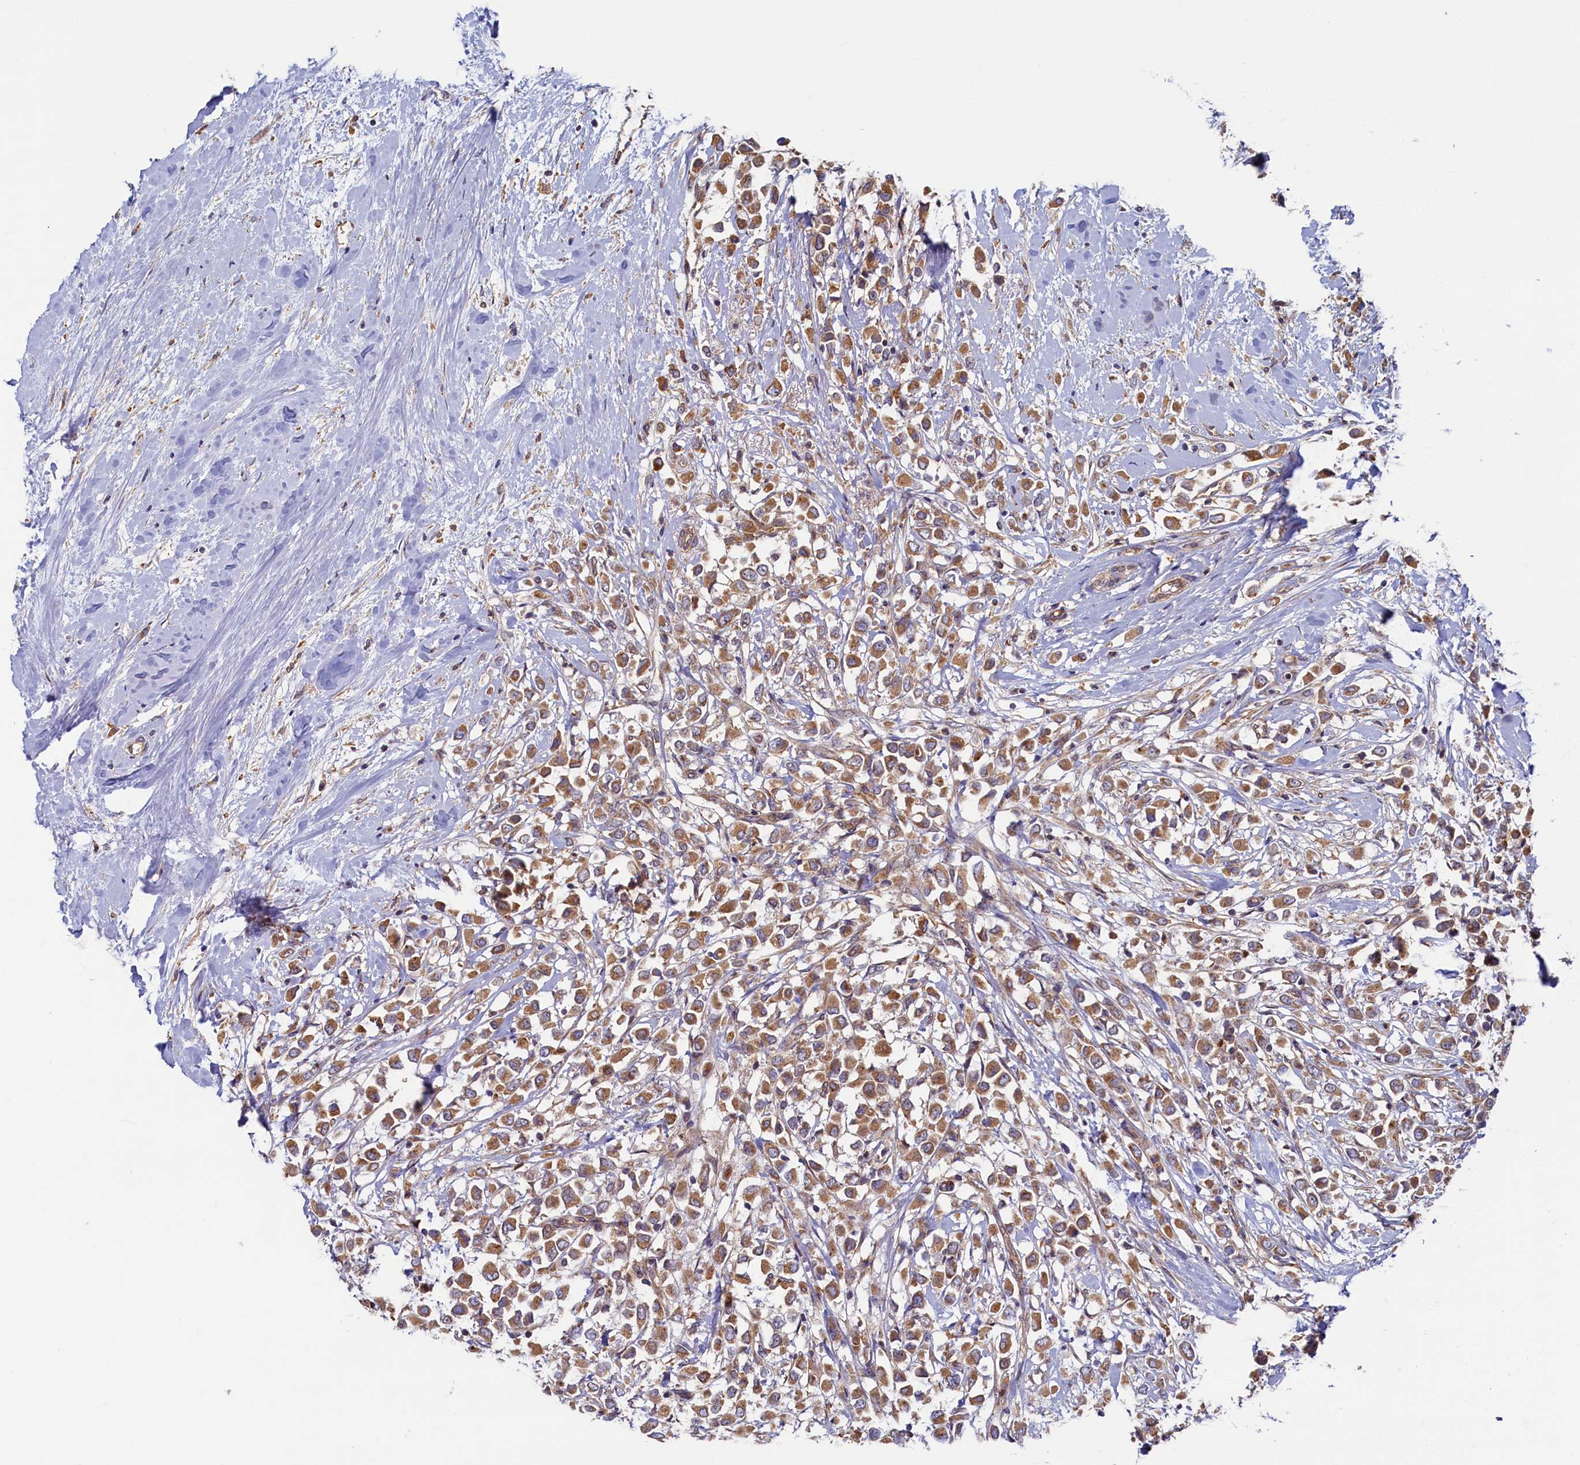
{"staining": {"intensity": "moderate", "quantity": ">75%", "location": "cytoplasmic/membranous"}, "tissue": "breast cancer", "cell_type": "Tumor cells", "image_type": "cancer", "snomed": [{"axis": "morphology", "description": "Duct carcinoma"}, {"axis": "topography", "description": "Breast"}], "caption": "Breast cancer stained for a protein displays moderate cytoplasmic/membranous positivity in tumor cells.", "gene": "STX12", "patient": {"sex": "female", "age": 87}}